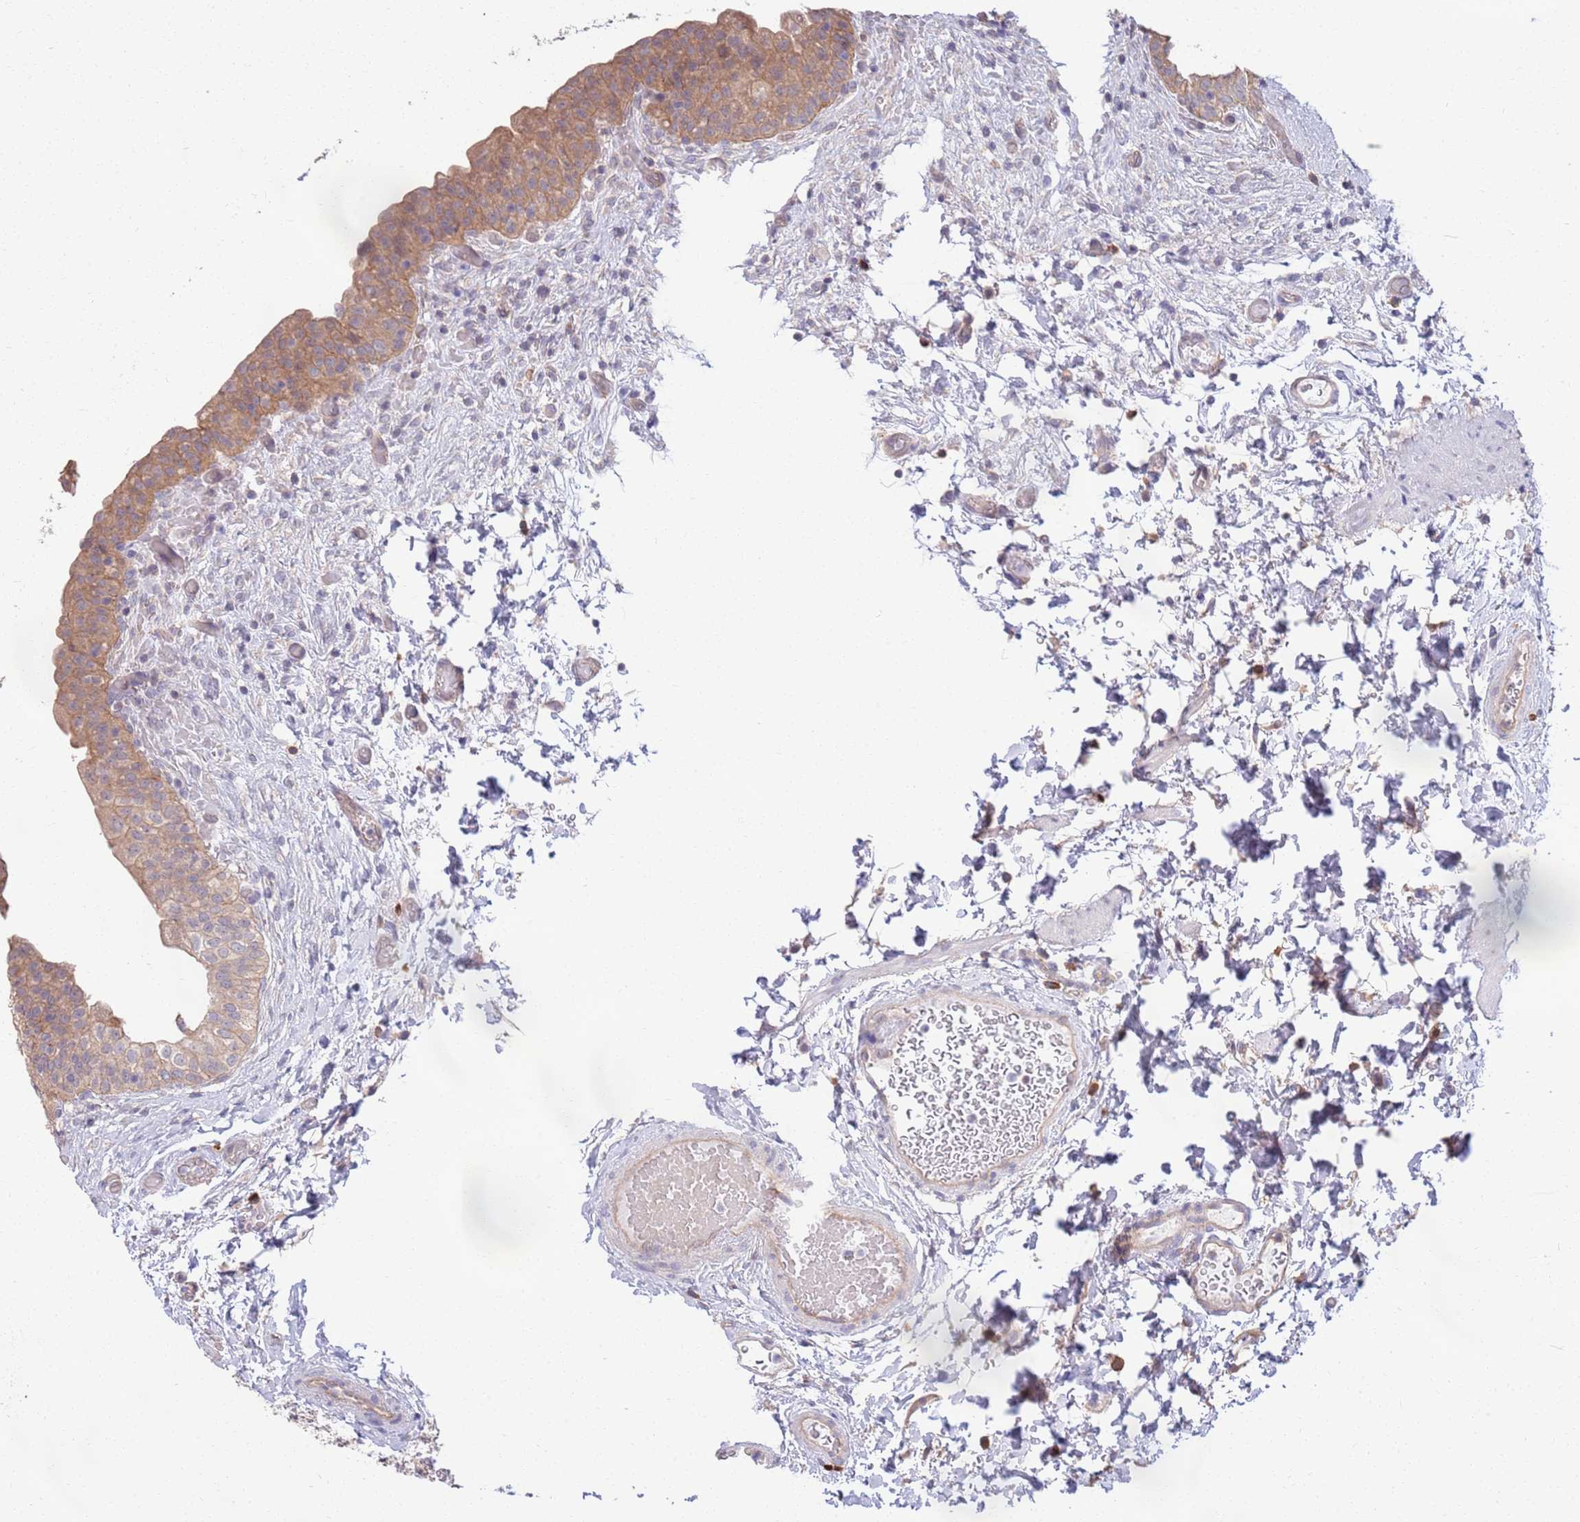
{"staining": {"intensity": "moderate", "quantity": ">75%", "location": "cytoplasmic/membranous"}, "tissue": "urinary bladder", "cell_type": "Urothelial cells", "image_type": "normal", "snomed": [{"axis": "morphology", "description": "Normal tissue, NOS"}, {"axis": "topography", "description": "Urinary bladder"}], "caption": "The photomicrograph demonstrates staining of unremarkable urinary bladder, revealing moderate cytoplasmic/membranous protein expression (brown color) within urothelial cells. (DAB (3,3'-diaminobenzidine) = brown stain, brightfield microscopy at high magnification).", "gene": "MARVELD2", "patient": {"sex": "male", "age": 69}}